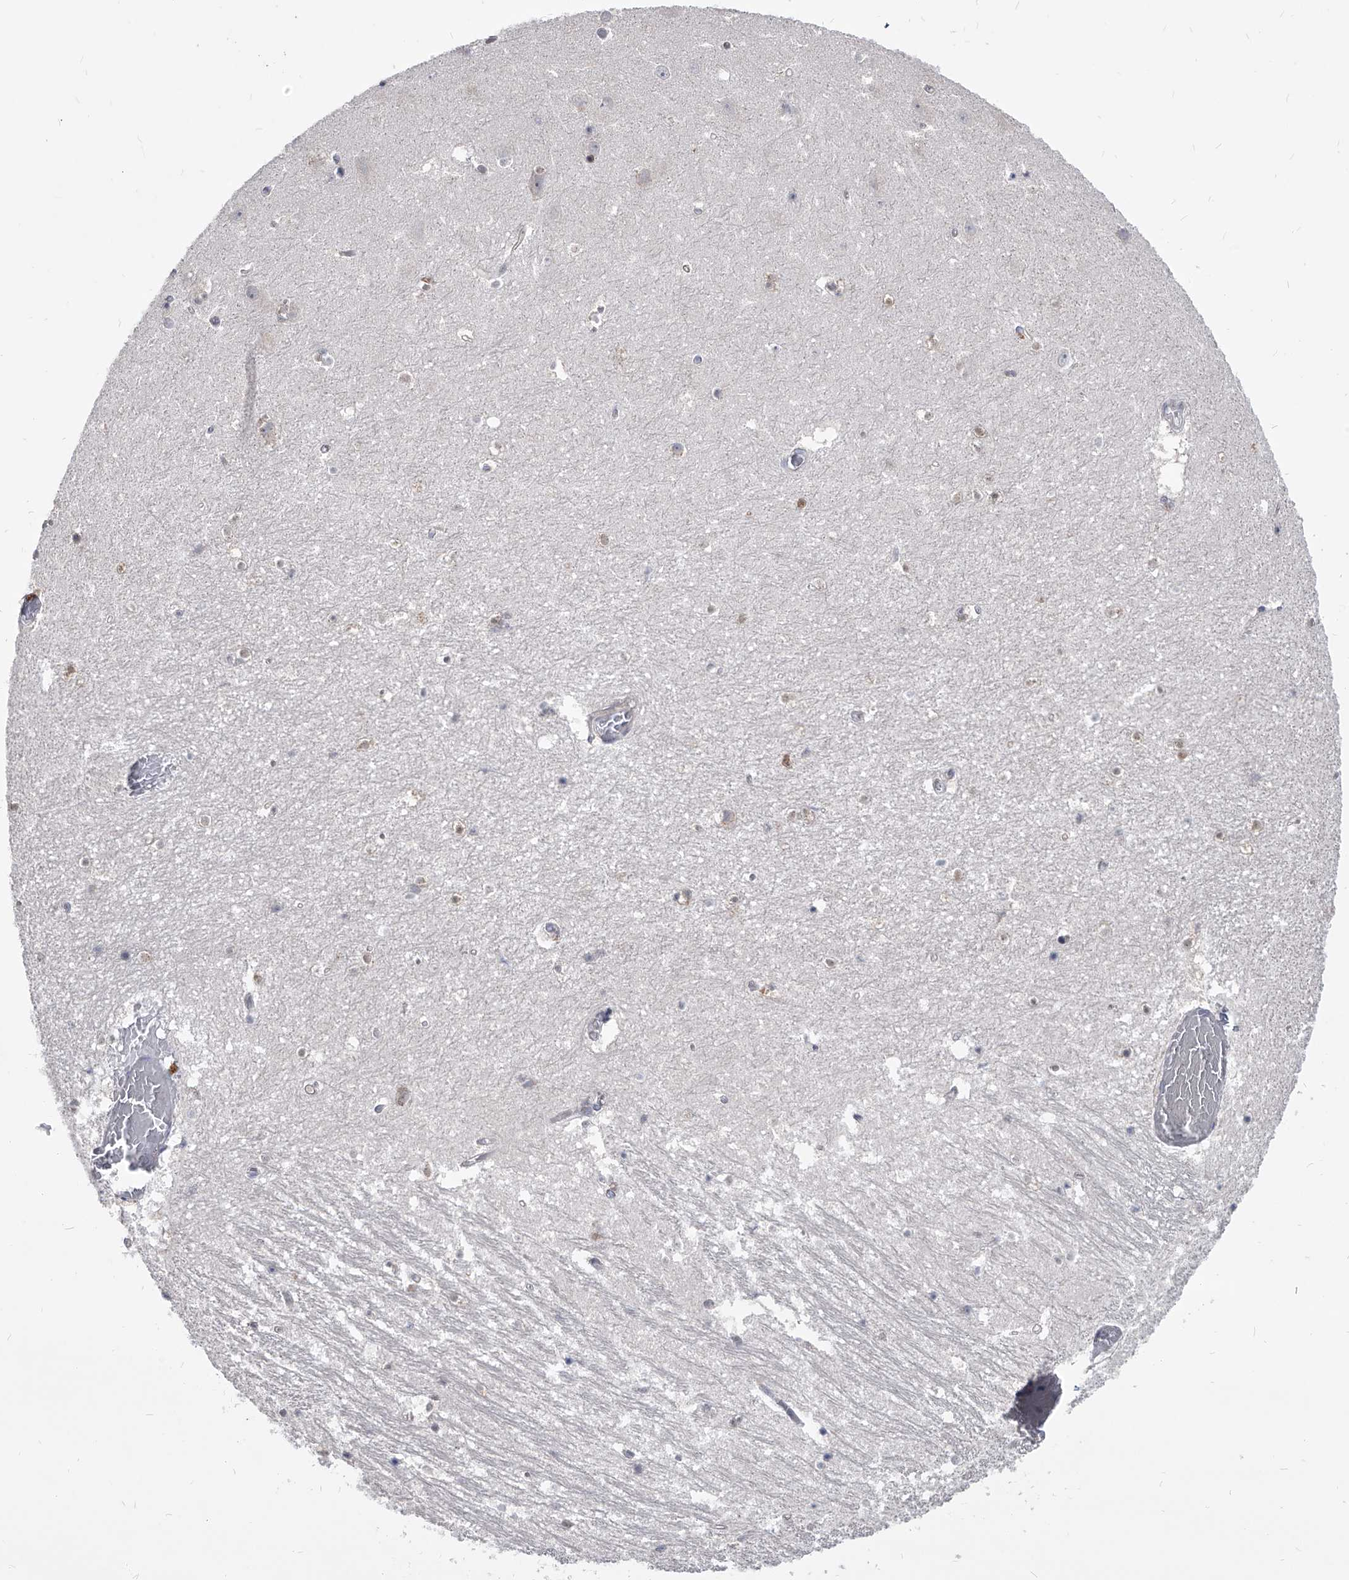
{"staining": {"intensity": "negative", "quantity": "none", "location": "none"}, "tissue": "hippocampus", "cell_type": "Glial cells", "image_type": "normal", "snomed": [{"axis": "morphology", "description": "Normal tissue, NOS"}, {"axis": "topography", "description": "Hippocampus"}], "caption": "Photomicrograph shows no protein positivity in glial cells of benign hippocampus.", "gene": "EVA1C", "patient": {"sex": "female", "age": 52}}